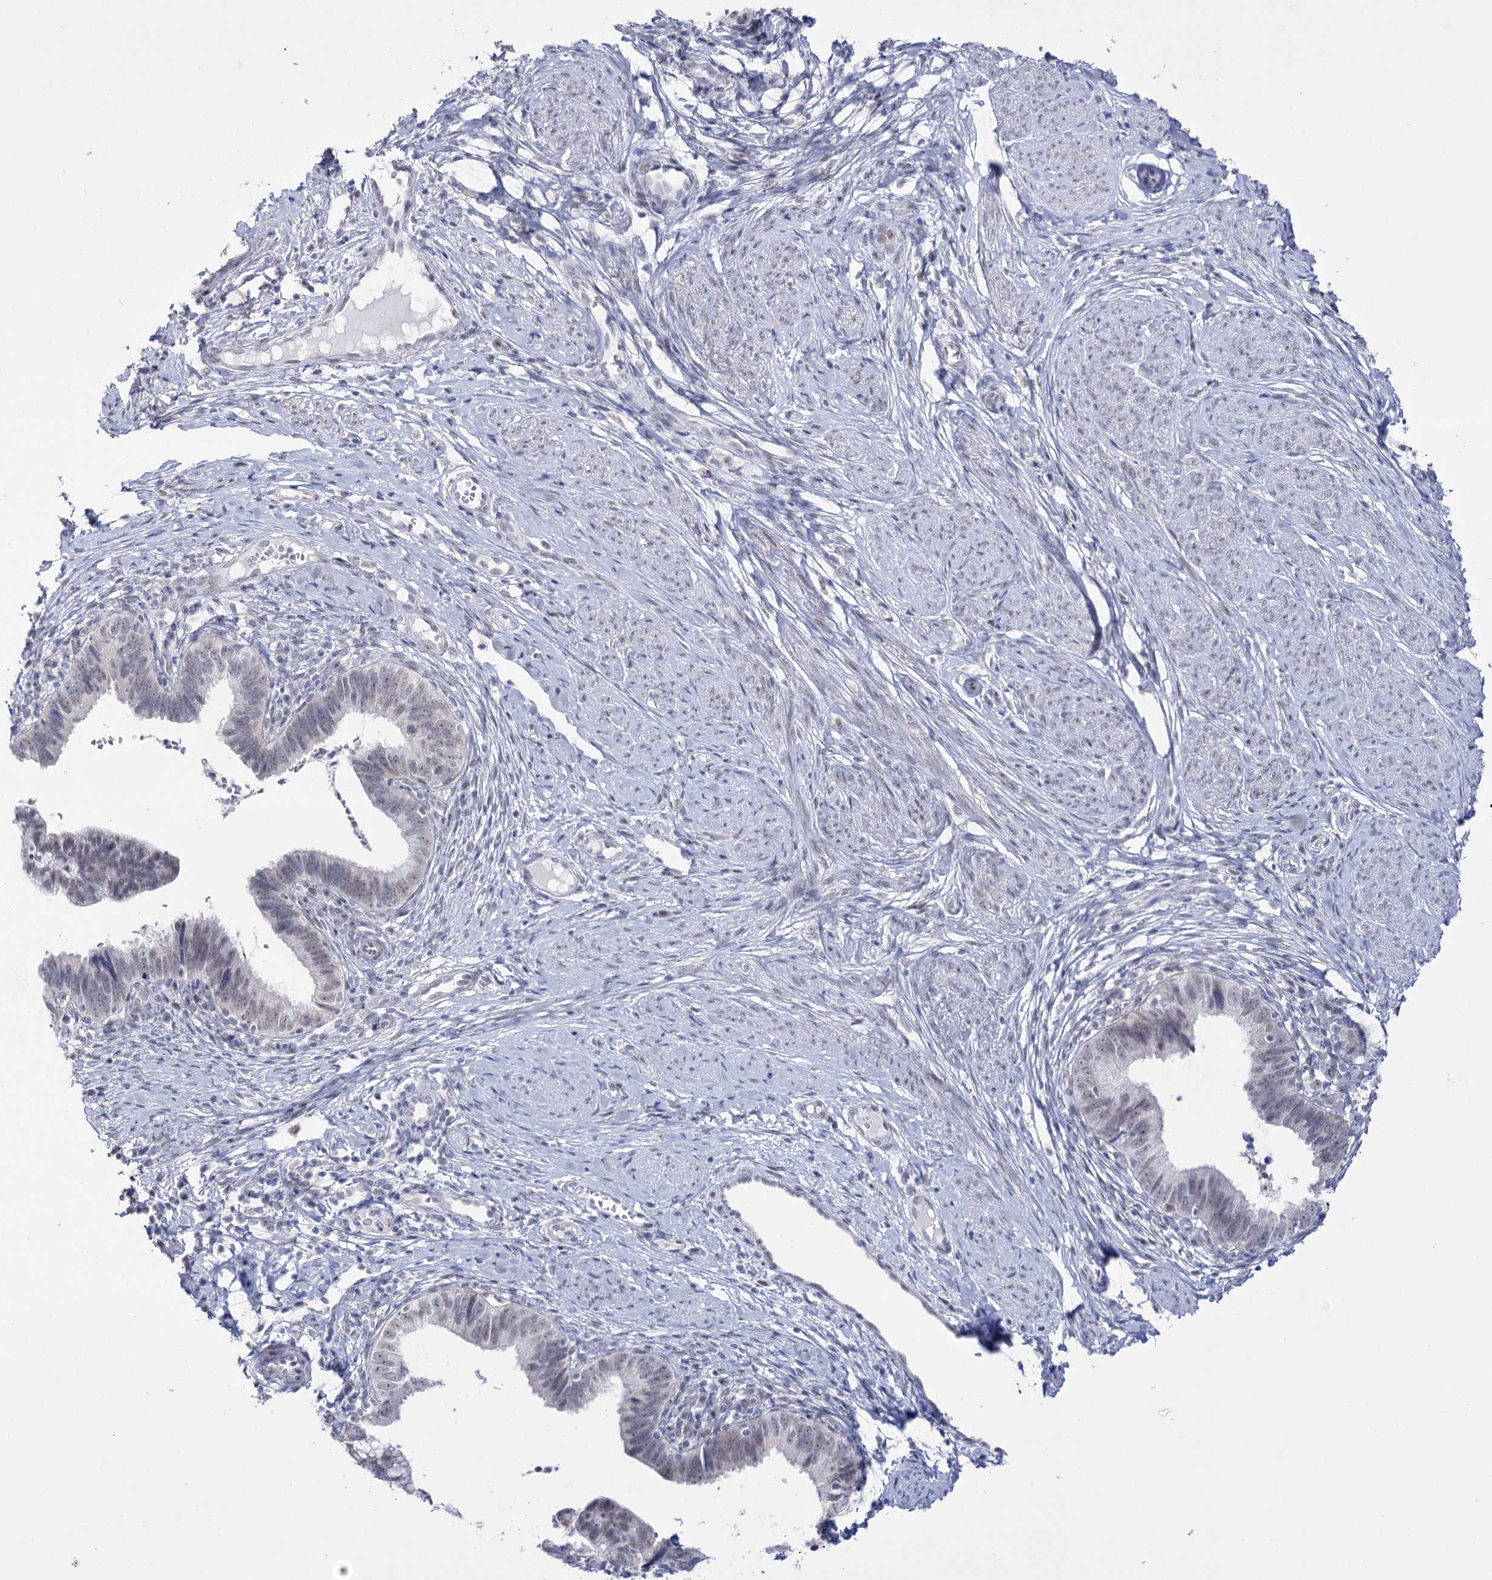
{"staining": {"intensity": "negative", "quantity": "none", "location": "none"}, "tissue": "cervical cancer", "cell_type": "Tumor cells", "image_type": "cancer", "snomed": [{"axis": "morphology", "description": "Adenocarcinoma, NOS"}, {"axis": "topography", "description": "Cervix"}], "caption": "This is an immunohistochemistry (IHC) photomicrograph of cervical cancer. There is no expression in tumor cells.", "gene": "RBM15B", "patient": {"sex": "female", "age": 36}}